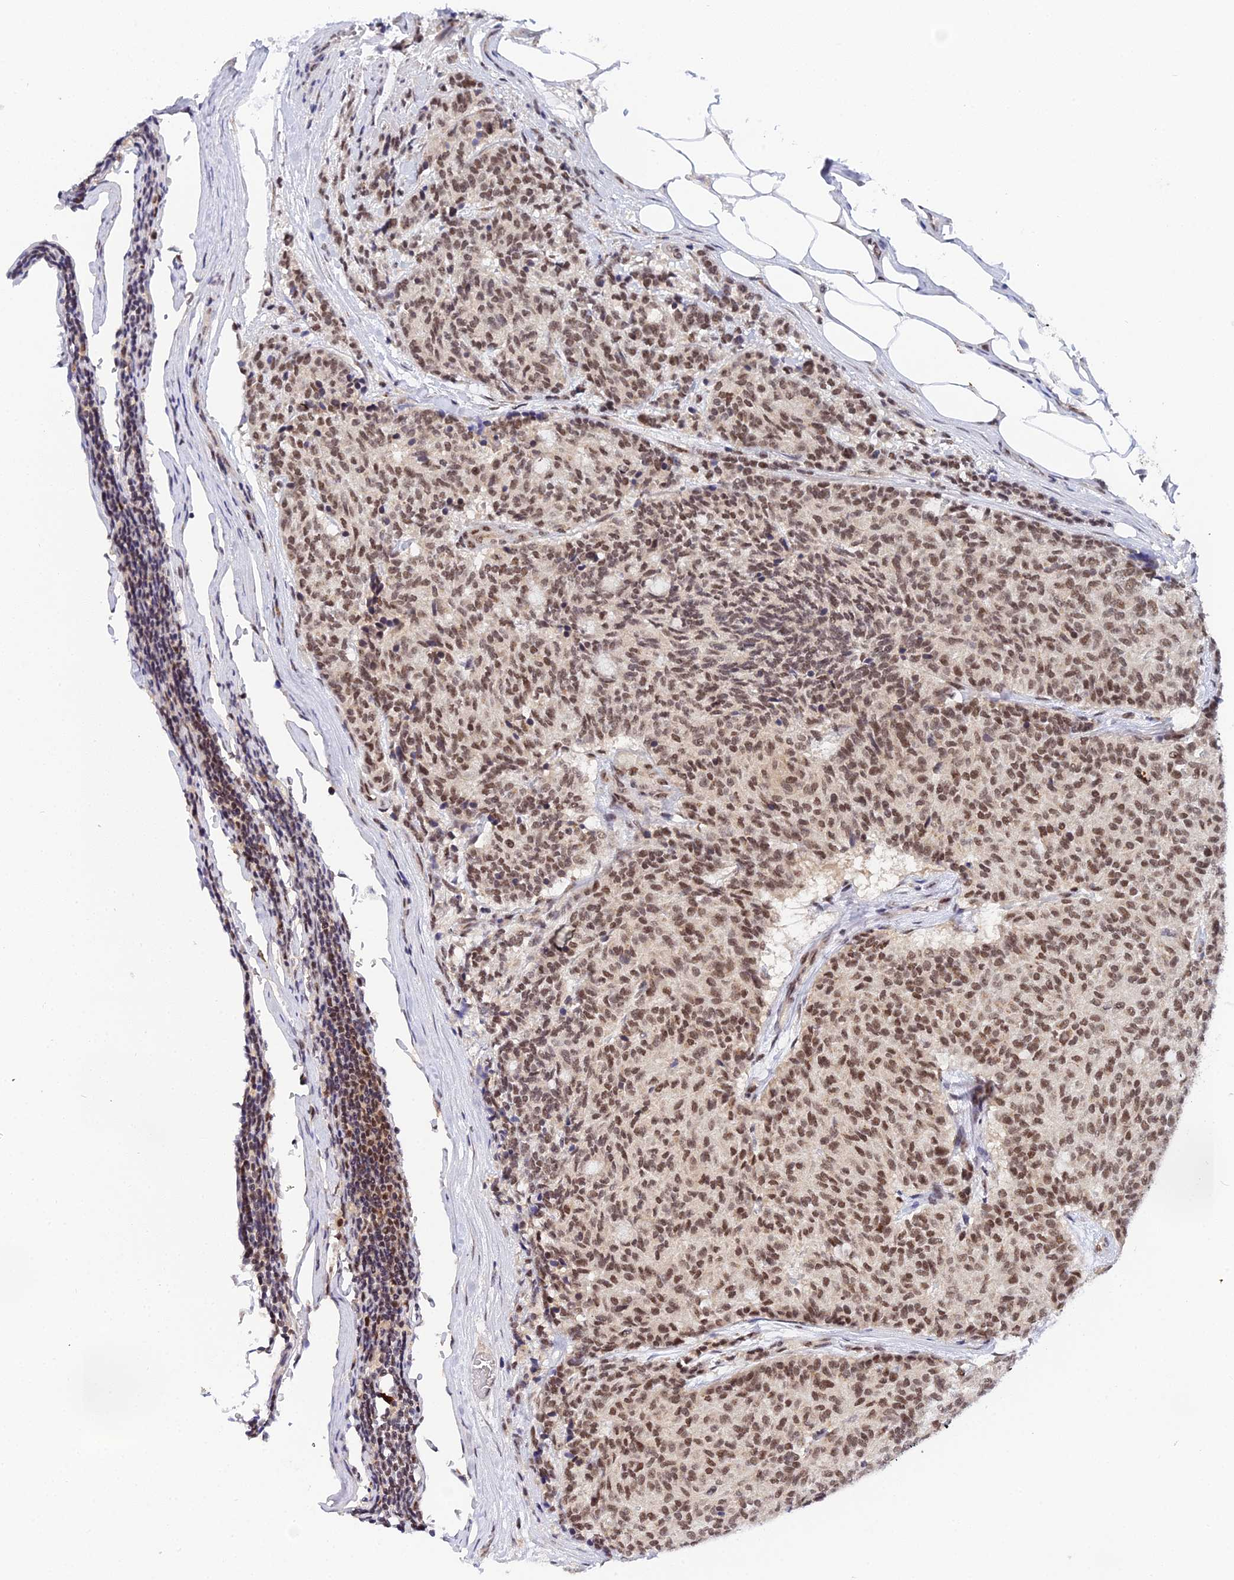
{"staining": {"intensity": "moderate", "quantity": ">75%", "location": "nuclear"}, "tissue": "carcinoid", "cell_type": "Tumor cells", "image_type": "cancer", "snomed": [{"axis": "morphology", "description": "Carcinoid, malignant, NOS"}, {"axis": "topography", "description": "Pancreas"}], "caption": "High-power microscopy captured an IHC image of carcinoid, revealing moderate nuclear positivity in approximately >75% of tumor cells.", "gene": "EXOSC3", "patient": {"sex": "female", "age": 54}}